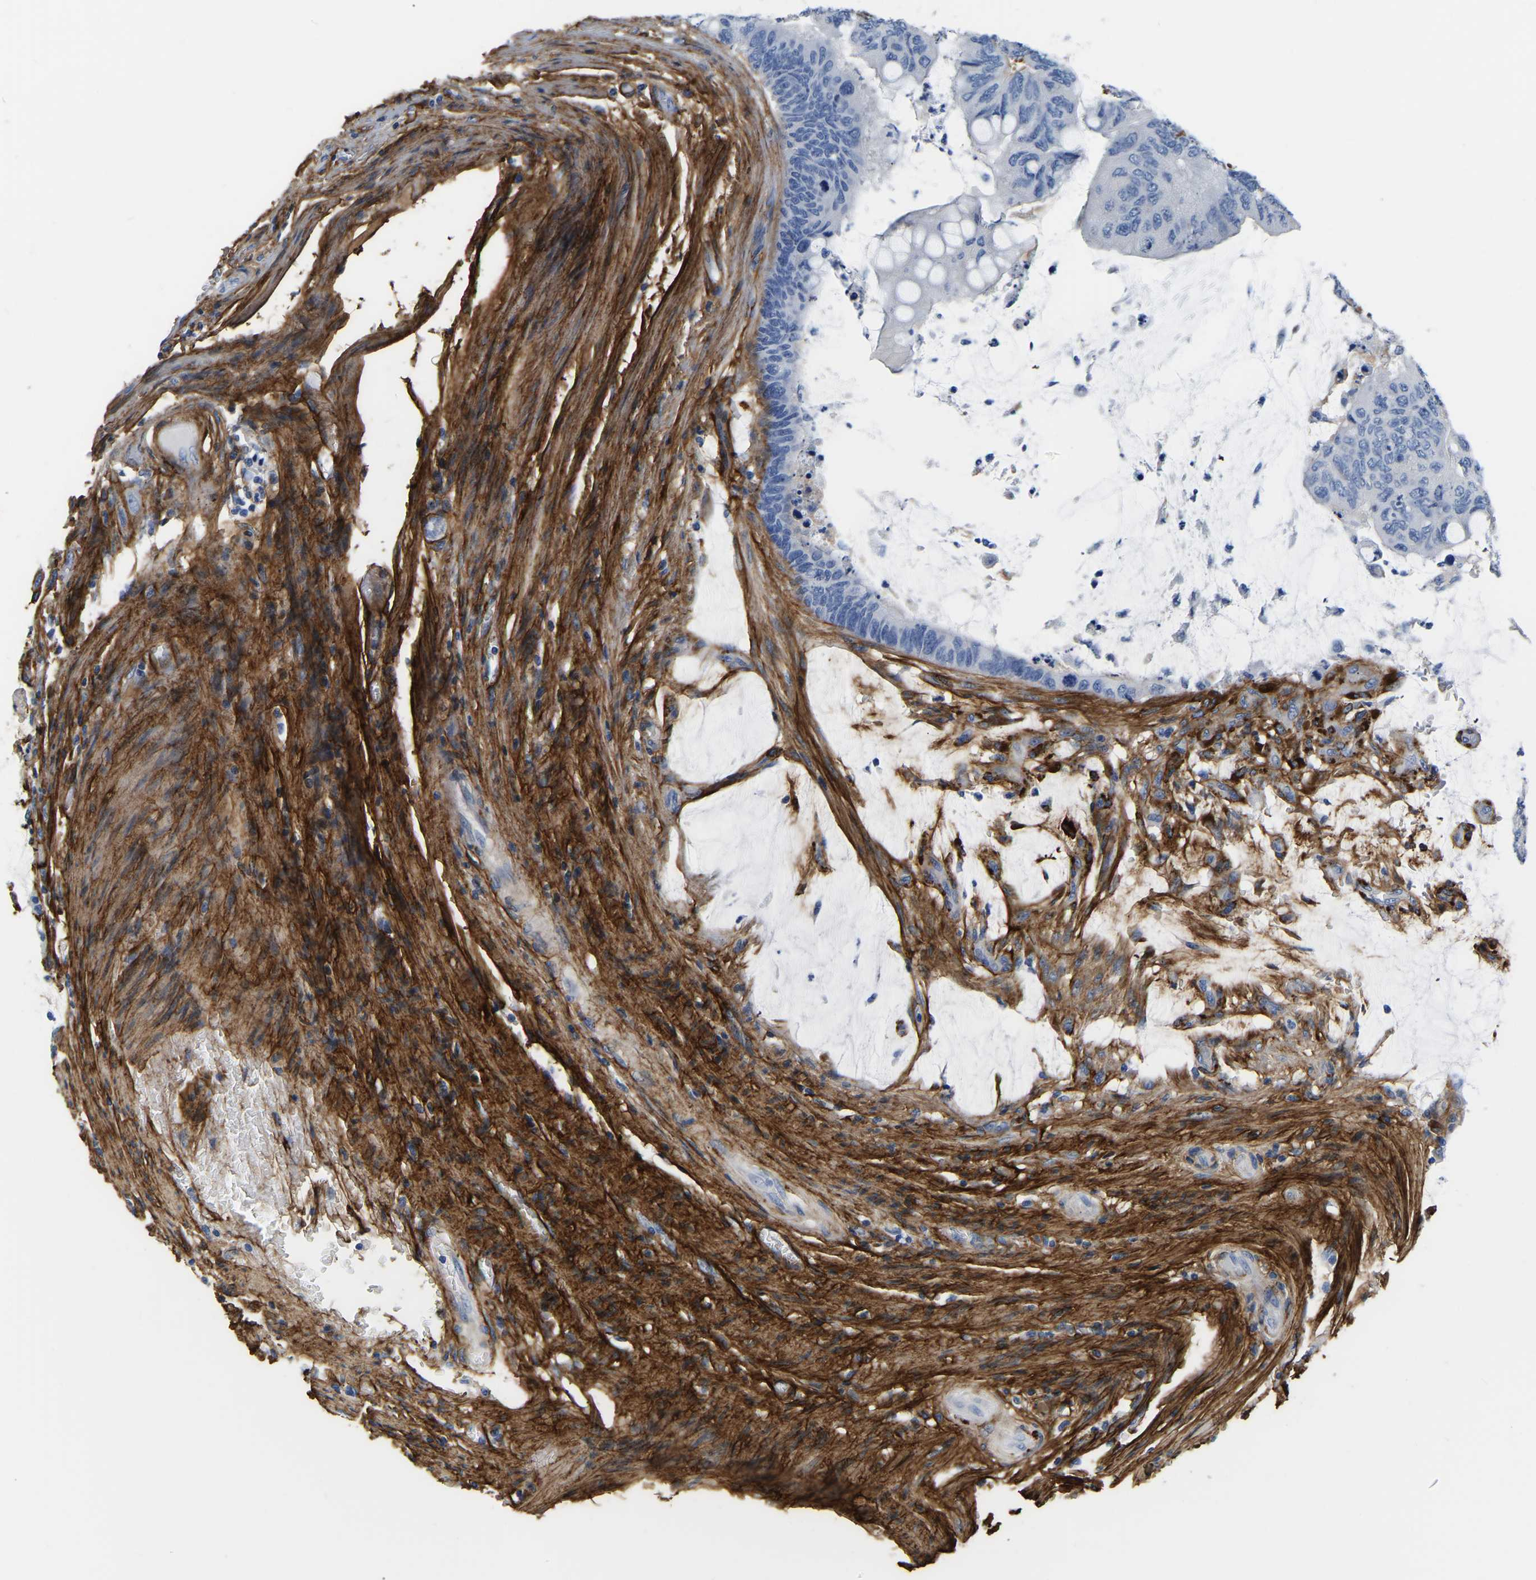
{"staining": {"intensity": "negative", "quantity": "none", "location": "none"}, "tissue": "colorectal cancer", "cell_type": "Tumor cells", "image_type": "cancer", "snomed": [{"axis": "morphology", "description": "Normal tissue, NOS"}, {"axis": "morphology", "description": "Adenocarcinoma, NOS"}, {"axis": "topography", "description": "Rectum"}], "caption": "DAB immunohistochemical staining of human adenocarcinoma (colorectal) exhibits no significant positivity in tumor cells.", "gene": "COL6A1", "patient": {"sex": "male", "age": 92}}